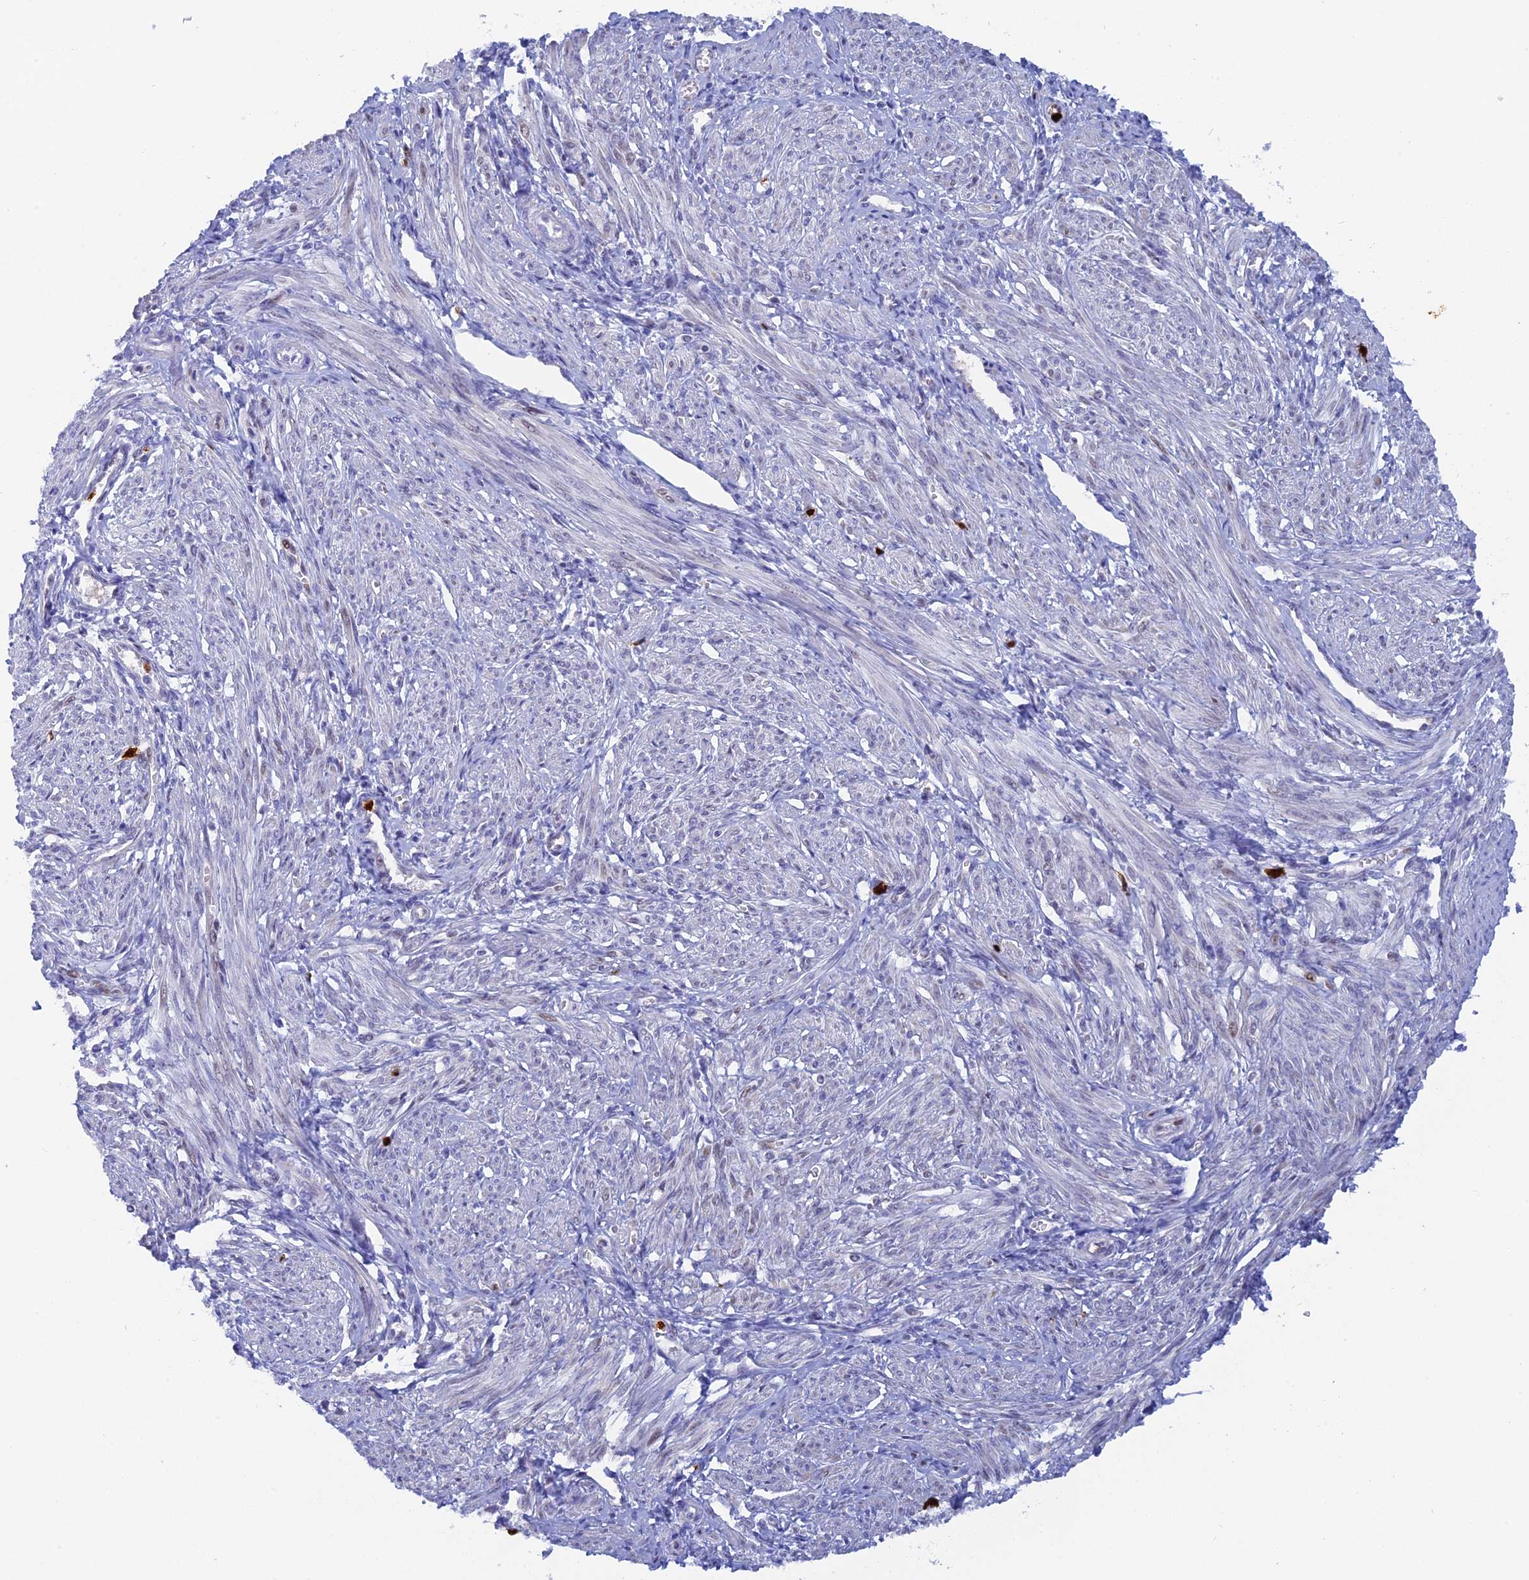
{"staining": {"intensity": "negative", "quantity": "none", "location": "none"}, "tissue": "smooth muscle", "cell_type": "Smooth muscle cells", "image_type": "normal", "snomed": [{"axis": "morphology", "description": "Normal tissue, NOS"}, {"axis": "topography", "description": "Smooth muscle"}], "caption": "Immunohistochemistry of benign smooth muscle reveals no expression in smooth muscle cells.", "gene": "SLC26A1", "patient": {"sex": "female", "age": 39}}